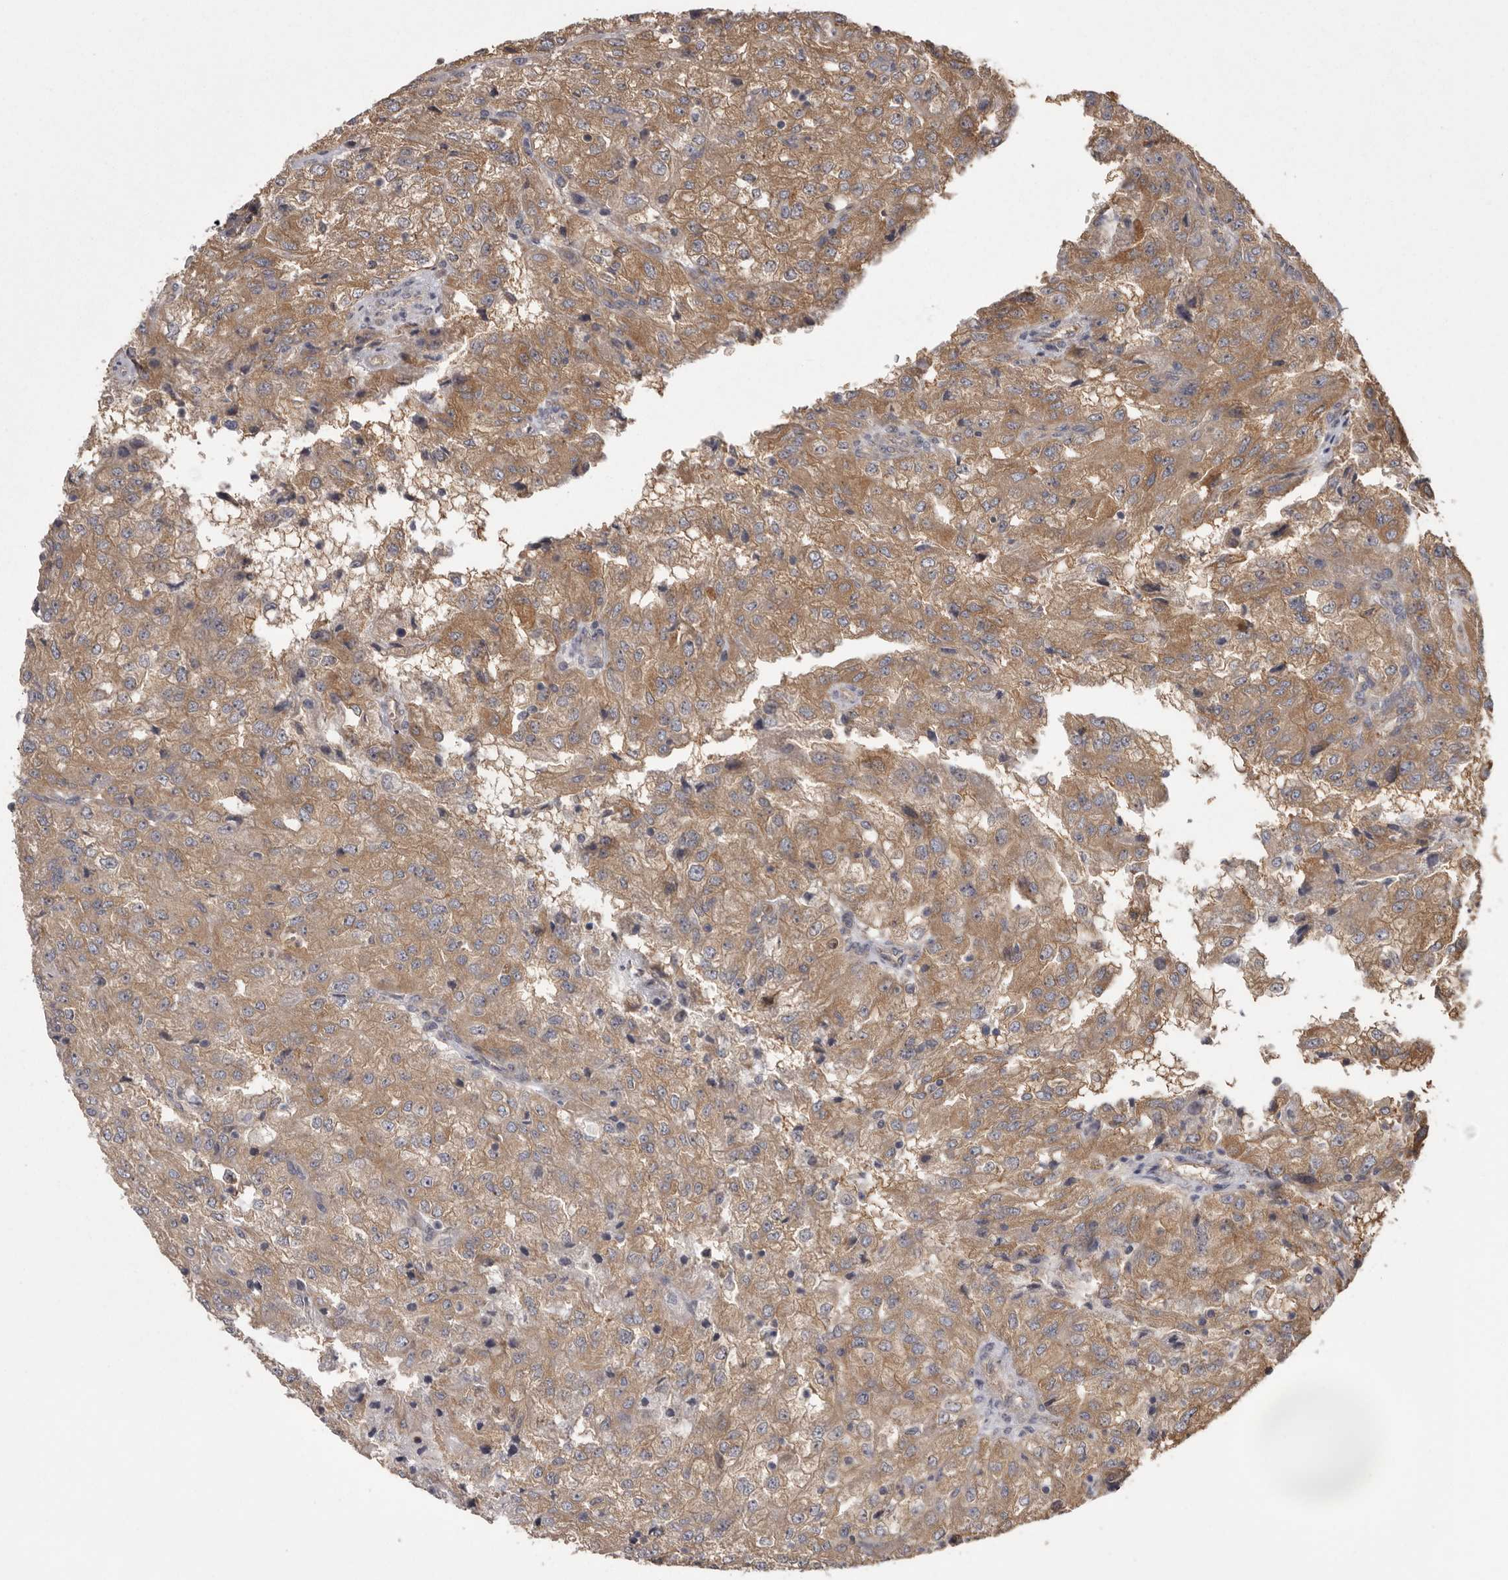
{"staining": {"intensity": "moderate", "quantity": ">75%", "location": "cytoplasmic/membranous"}, "tissue": "renal cancer", "cell_type": "Tumor cells", "image_type": "cancer", "snomed": [{"axis": "morphology", "description": "Adenocarcinoma, NOS"}, {"axis": "topography", "description": "Kidney"}], "caption": "Protein staining of adenocarcinoma (renal) tissue exhibits moderate cytoplasmic/membranous expression in about >75% of tumor cells. The staining was performed using DAB, with brown indicating positive protein expression. Nuclei are stained blue with hematoxylin.", "gene": "DARS1", "patient": {"sex": "female", "age": 54}}